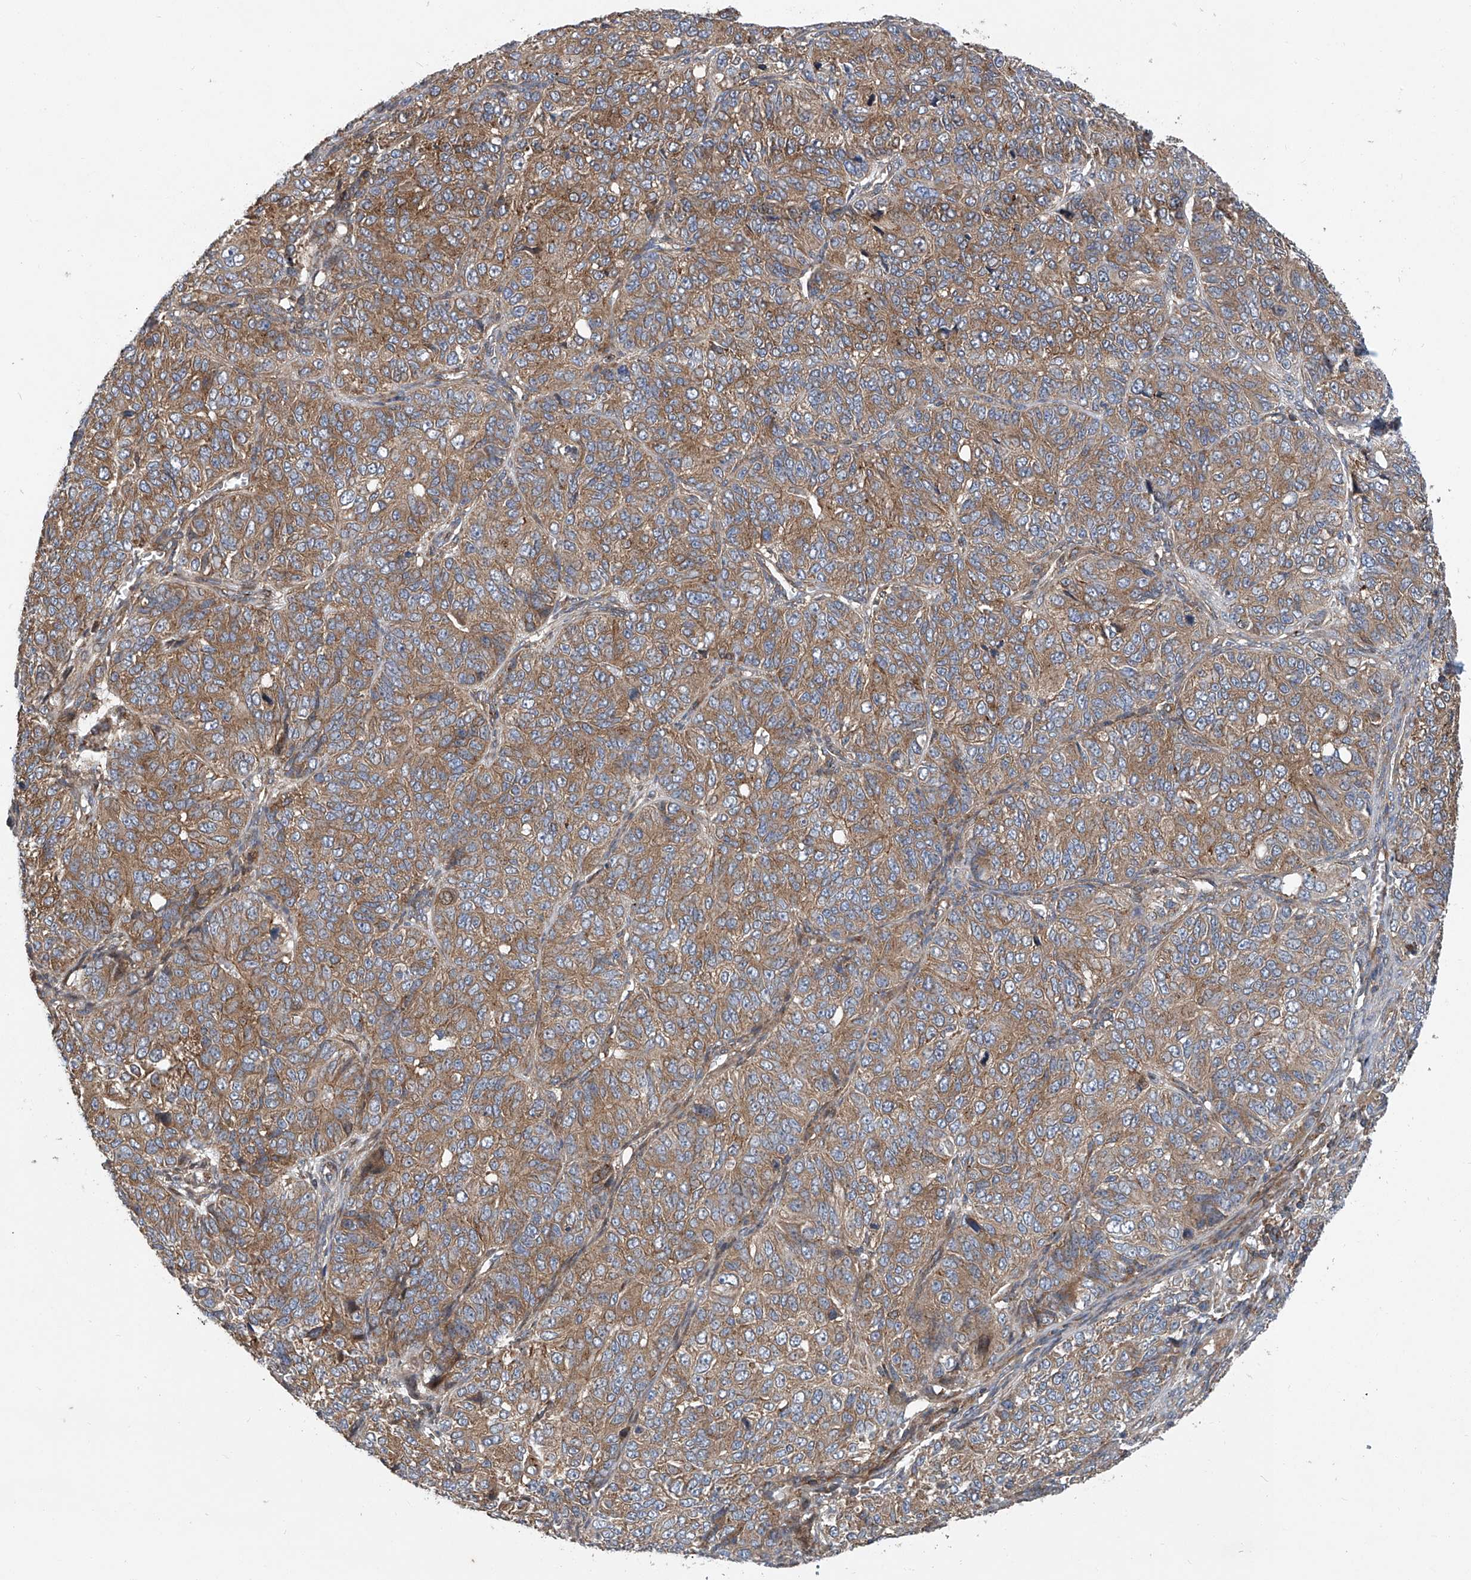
{"staining": {"intensity": "moderate", "quantity": ">75%", "location": "cytoplasmic/membranous"}, "tissue": "ovarian cancer", "cell_type": "Tumor cells", "image_type": "cancer", "snomed": [{"axis": "morphology", "description": "Carcinoma, endometroid"}, {"axis": "topography", "description": "Ovary"}], "caption": "Human ovarian endometroid carcinoma stained for a protein (brown) exhibits moderate cytoplasmic/membranous positive positivity in approximately >75% of tumor cells.", "gene": "SMAP1", "patient": {"sex": "female", "age": 51}}